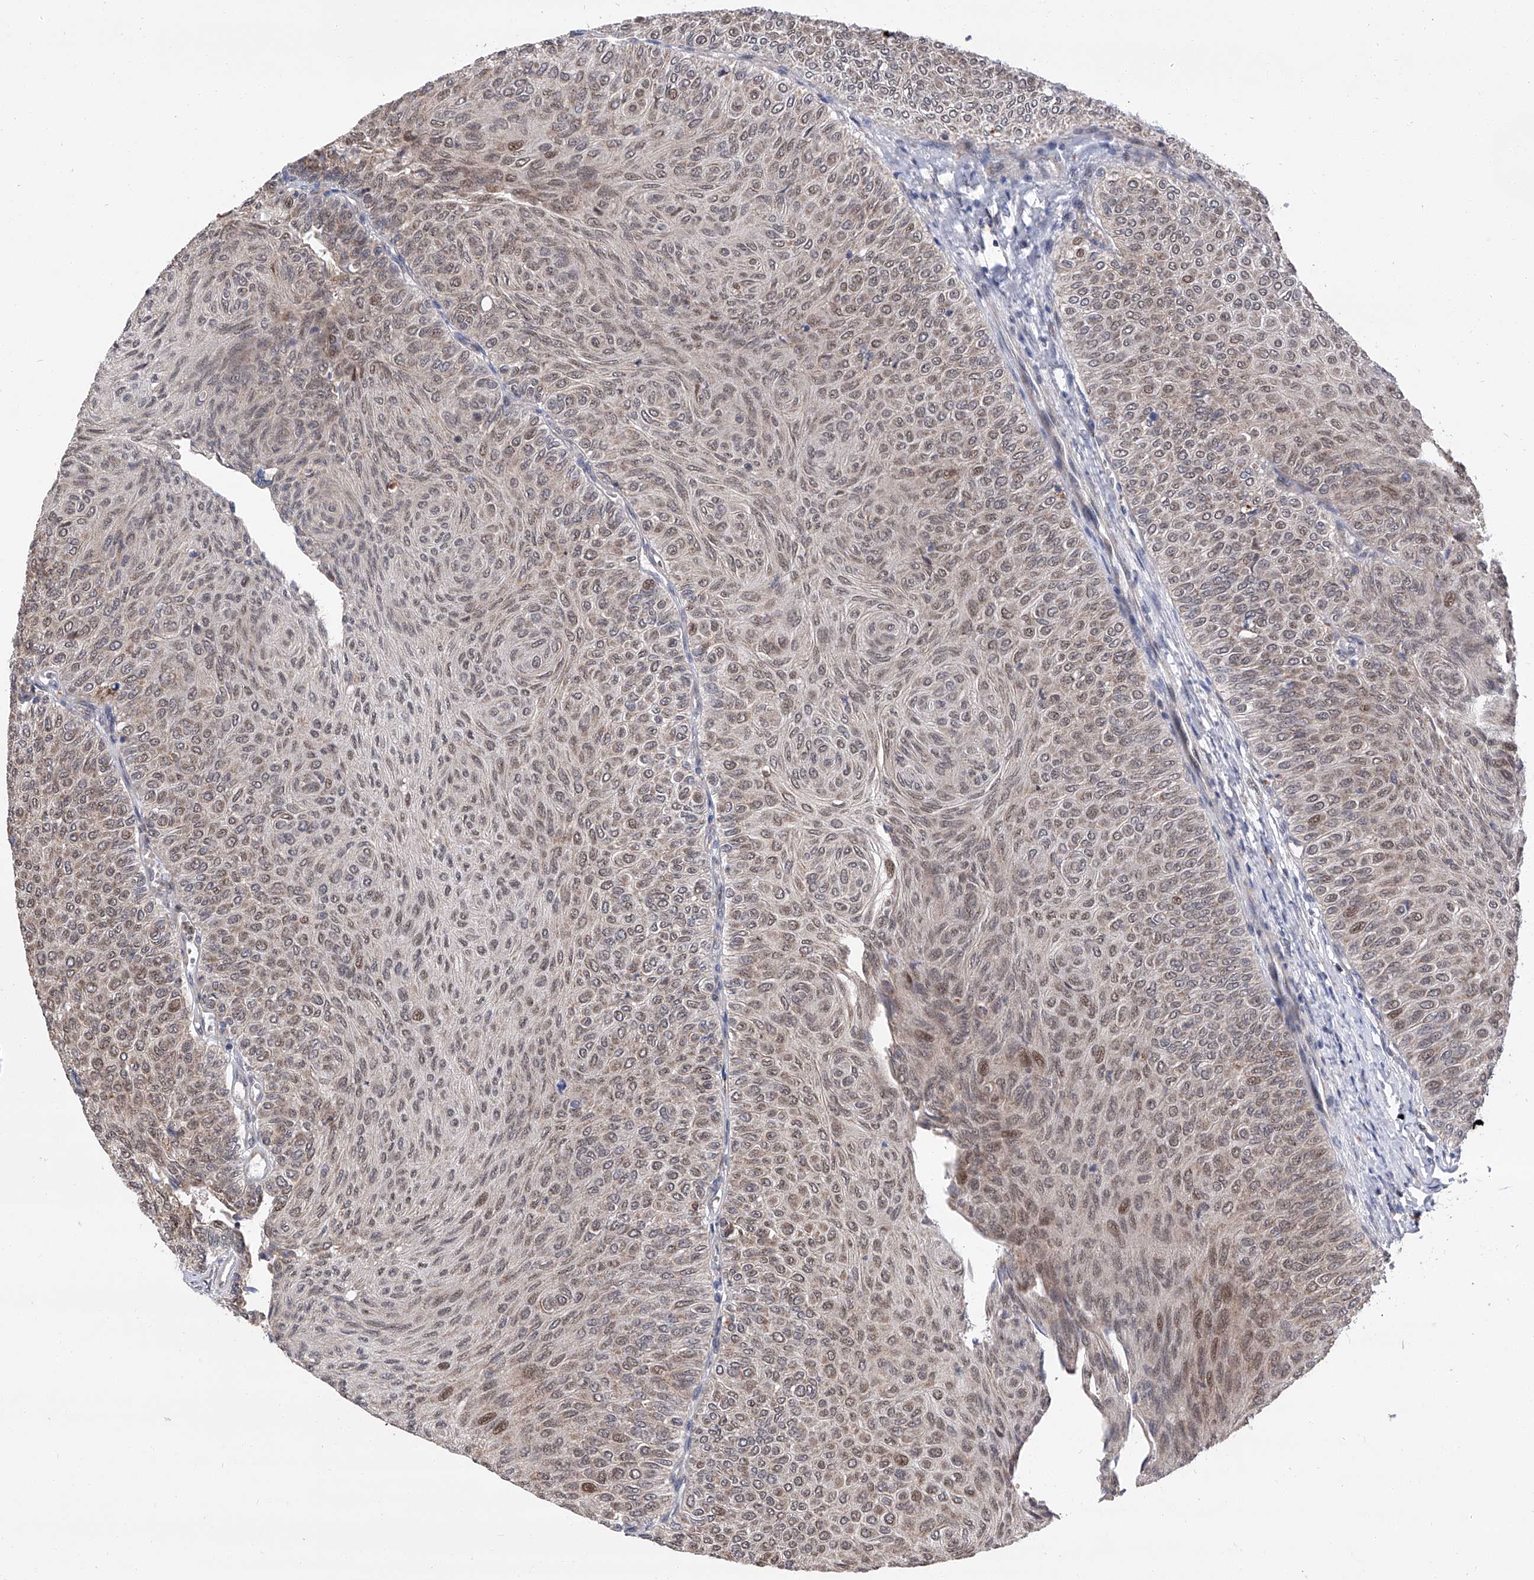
{"staining": {"intensity": "weak", "quantity": ">75%", "location": "nuclear"}, "tissue": "urothelial cancer", "cell_type": "Tumor cells", "image_type": "cancer", "snomed": [{"axis": "morphology", "description": "Urothelial carcinoma, Low grade"}, {"axis": "topography", "description": "Urinary bladder"}], "caption": "Immunohistochemical staining of urothelial cancer demonstrates low levels of weak nuclear expression in approximately >75% of tumor cells.", "gene": "FARP2", "patient": {"sex": "male", "age": 78}}